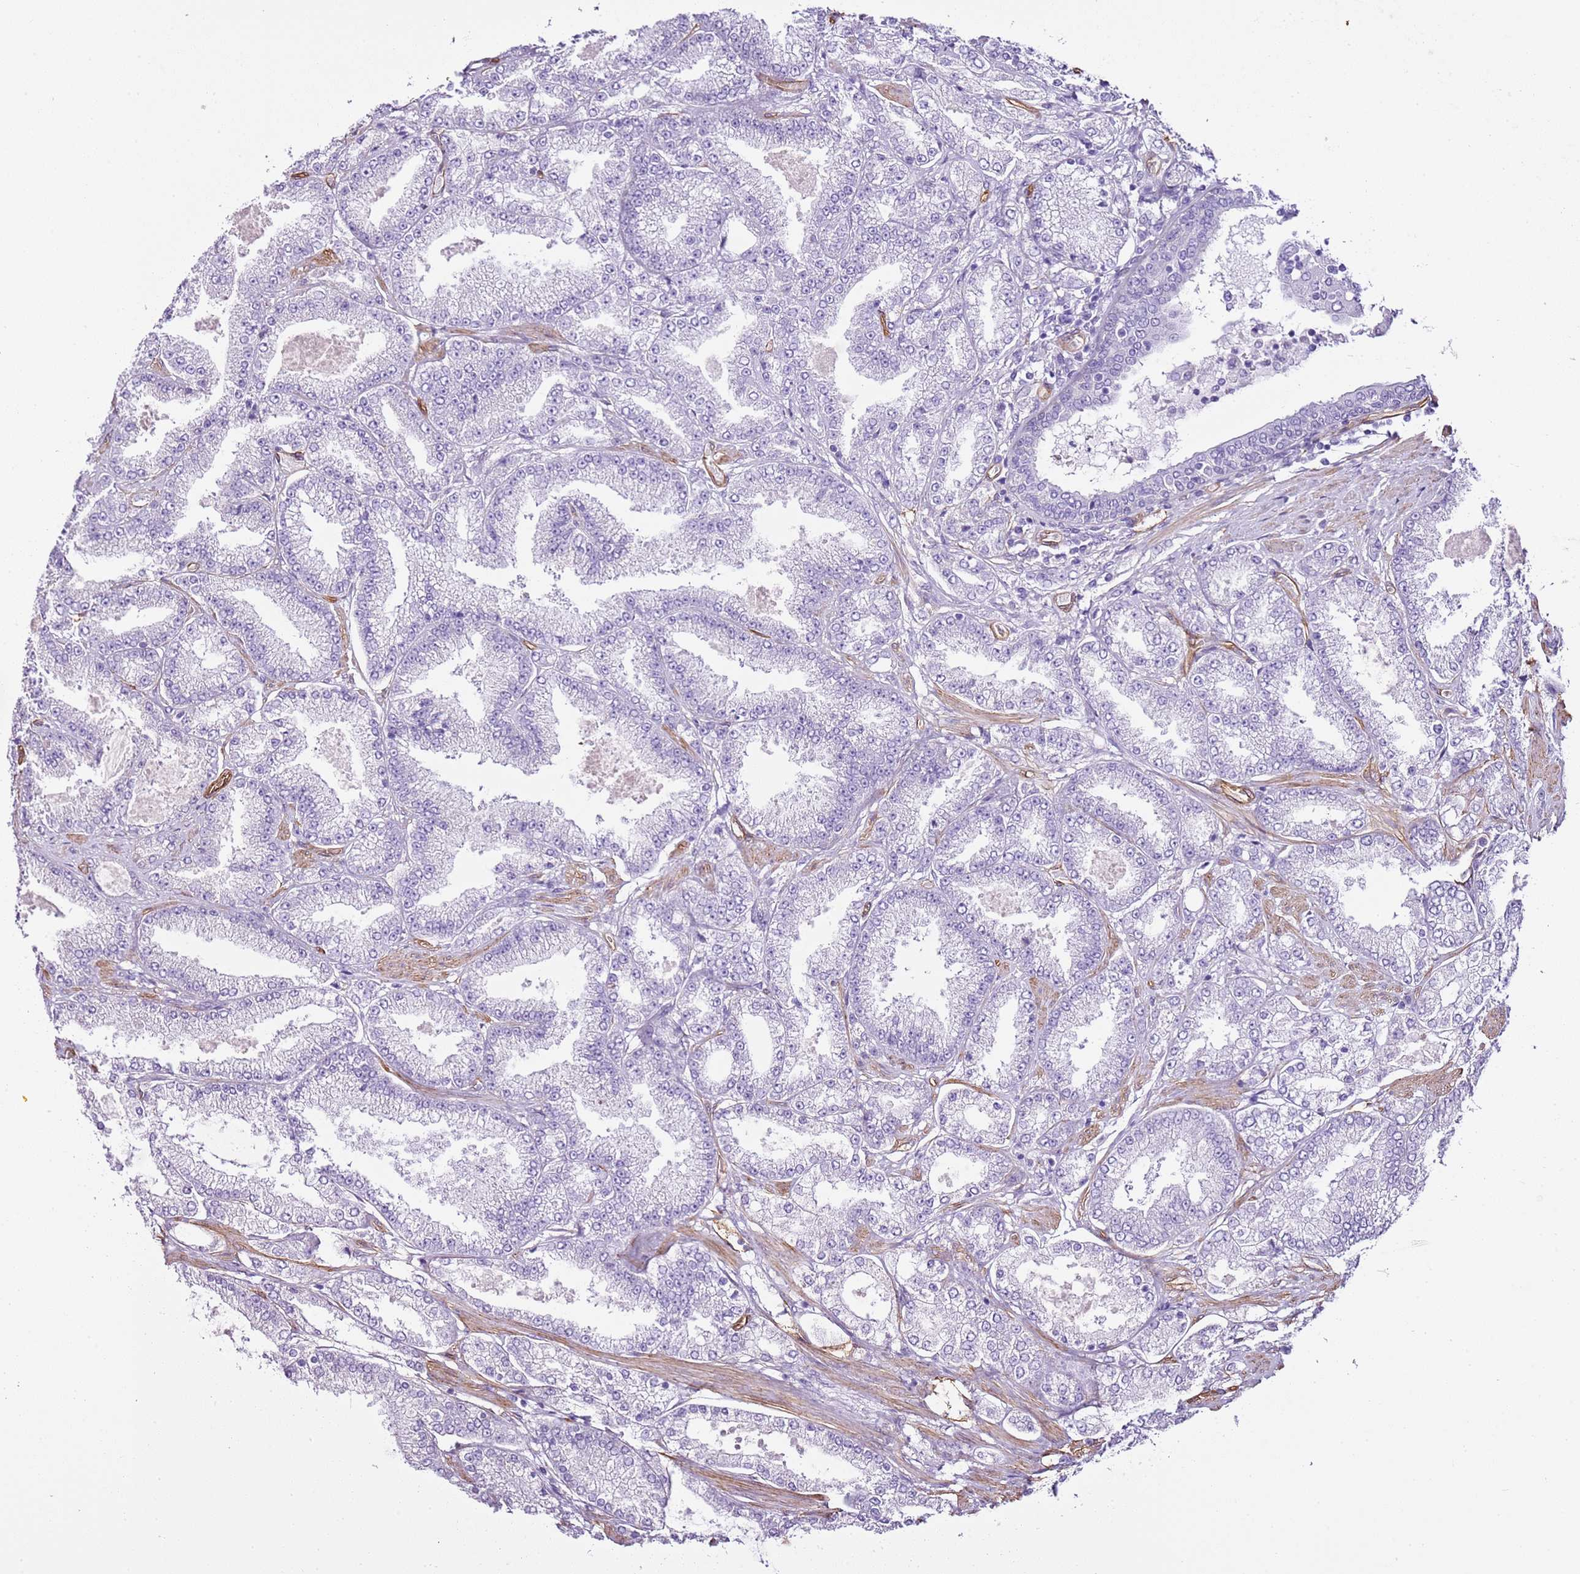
{"staining": {"intensity": "negative", "quantity": "none", "location": "none"}, "tissue": "prostate cancer", "cell_type": "Tumor cells", "image_type": "cancer", "snomed": [{"axis": "morphology", "description": "Adenocarcinoma, High grade"}, {"axis": "topography", "description": "Prostate"}], "caption": "This is an immunohistochemistry (IHC) photomicrograph of human prostate cancer. There is no expression in tumor cells.", "gene": "CTDSPL", "patient": {"sex": "male", "age": 68}}